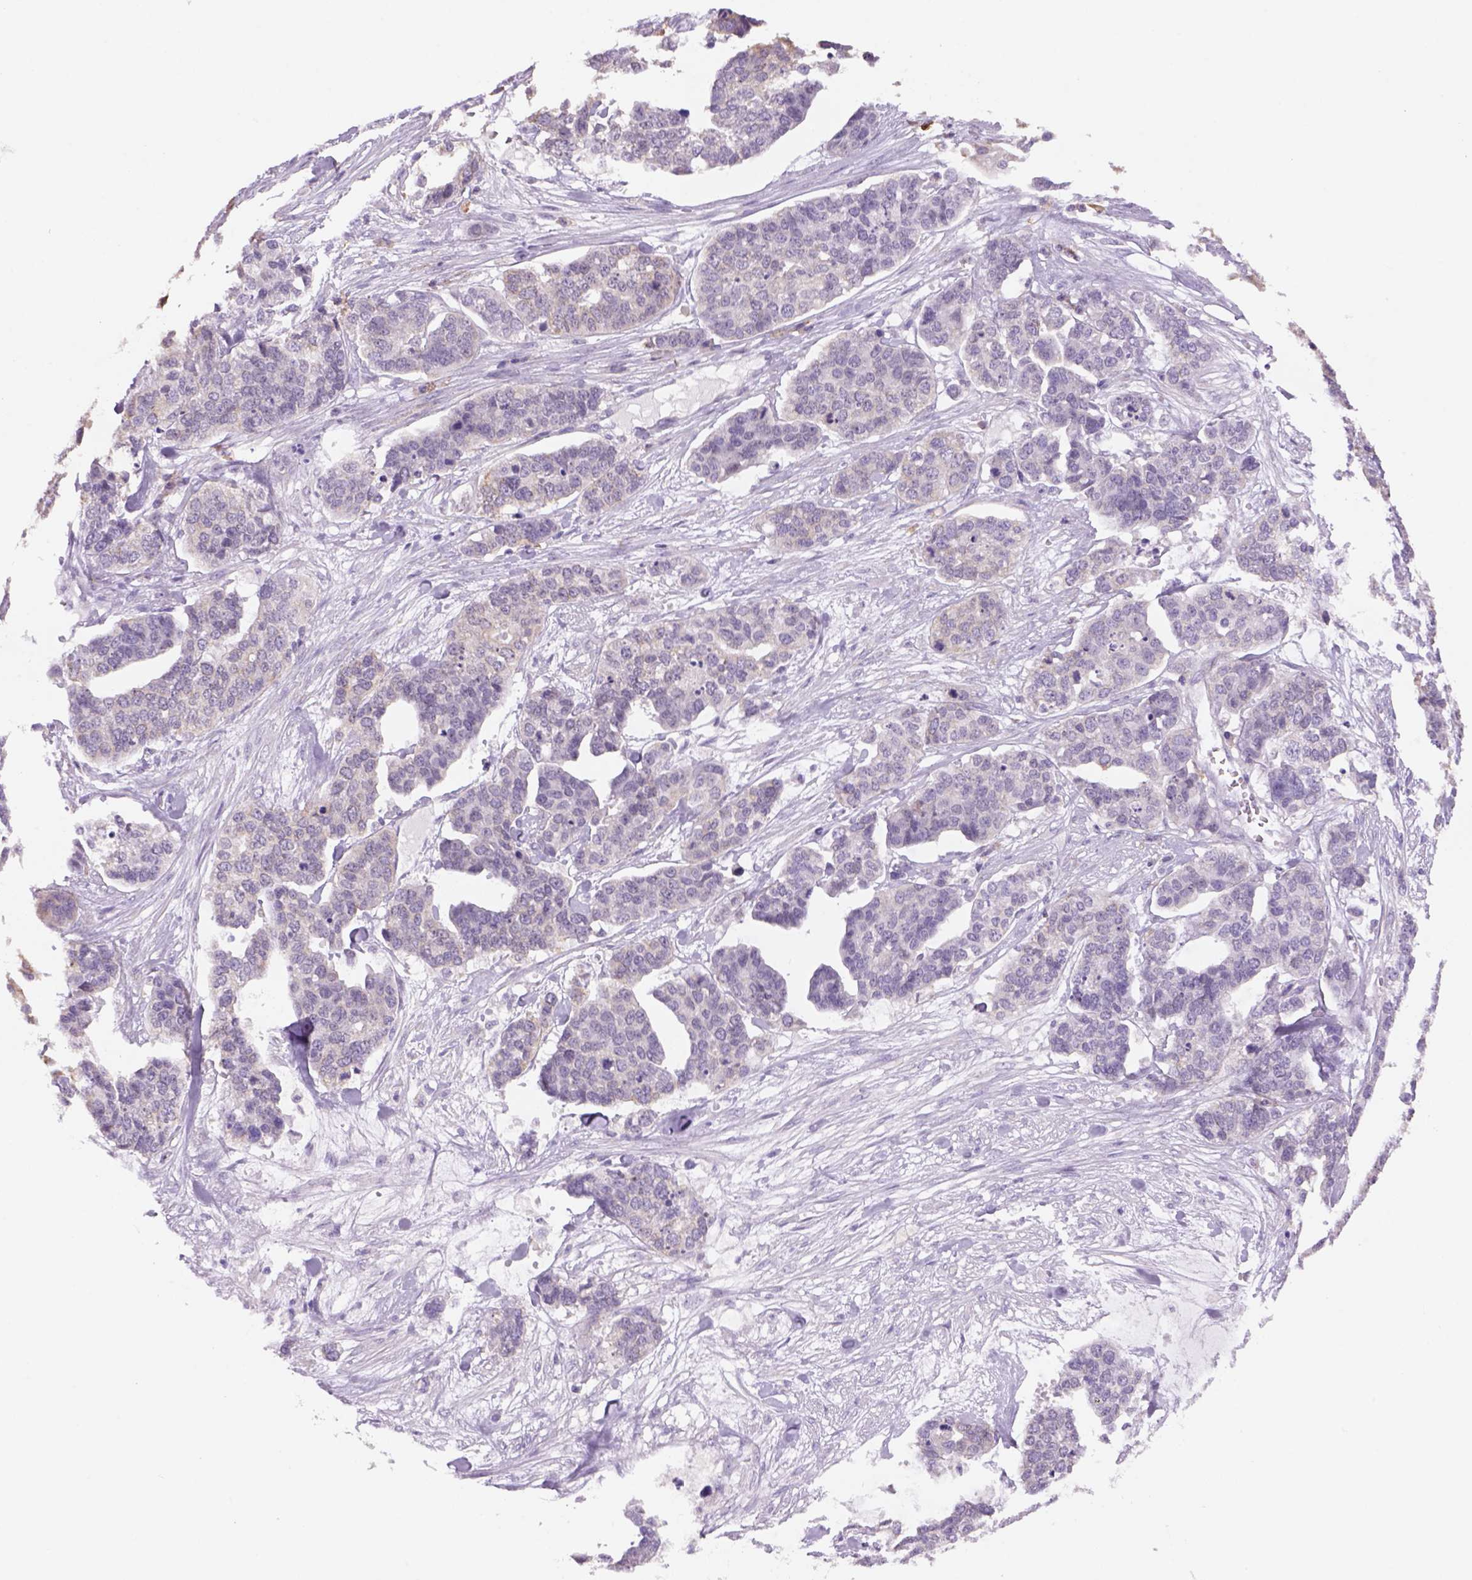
{"staining": {"intensity": "weak", "quantity": "<25%", "location": "cytoplasmic/membranous"}, "tissue": "ovarian cancer", "cell_type": "Tumor cells", "image_type": "cancer", "snomed": [{"axis": "morphology", "description": "Carcinoma, endometroid"}, {"axis": "topography", "description": "Ovary"}], "caption": "Tumor cells are negative for protein expression in human ovarian cancer.", "gene": "NAALAD2", "patient": {"sex": "female", "age": 65}}